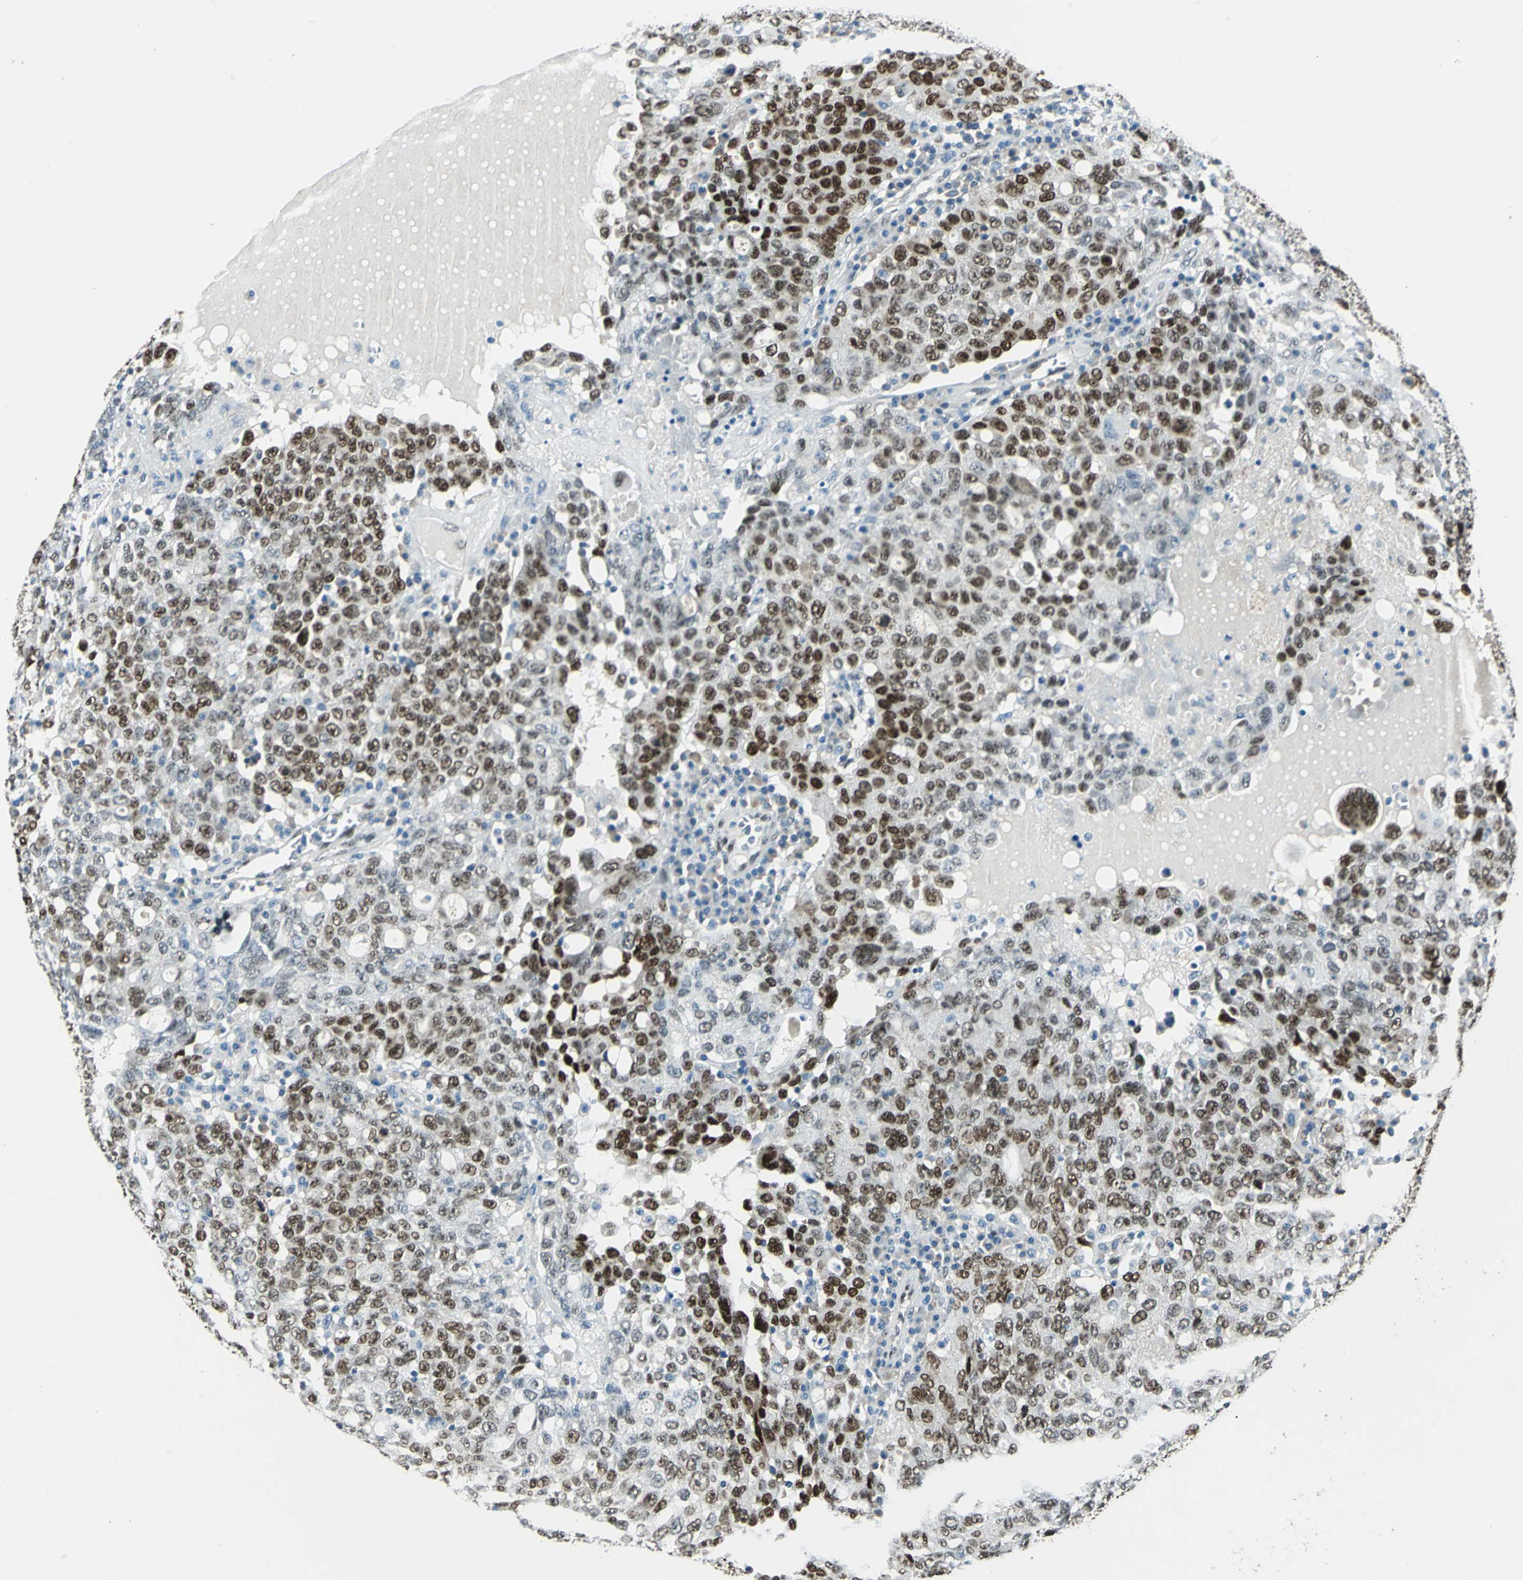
{"staining": {"intensity": "strong", "quantity": ">75%", "location": "nuclear"}, "tissue": "ovarian cancer", "cell_type": "Tumor cells", "image_type": "cancer", "snomed": [{"axis": "morphology", "description": "Carcinoma, endometroid"}, {"axis": "topography", "description": "Ovary"}], "caption": "Human ovarian cancer (endometroid carcinoma) stained with a brown dye reveals strong nuclear positive staining in approximately >75% of tumor cells.", "gene": "NFIA", "patient": {"sex": "female", "age": 62}}